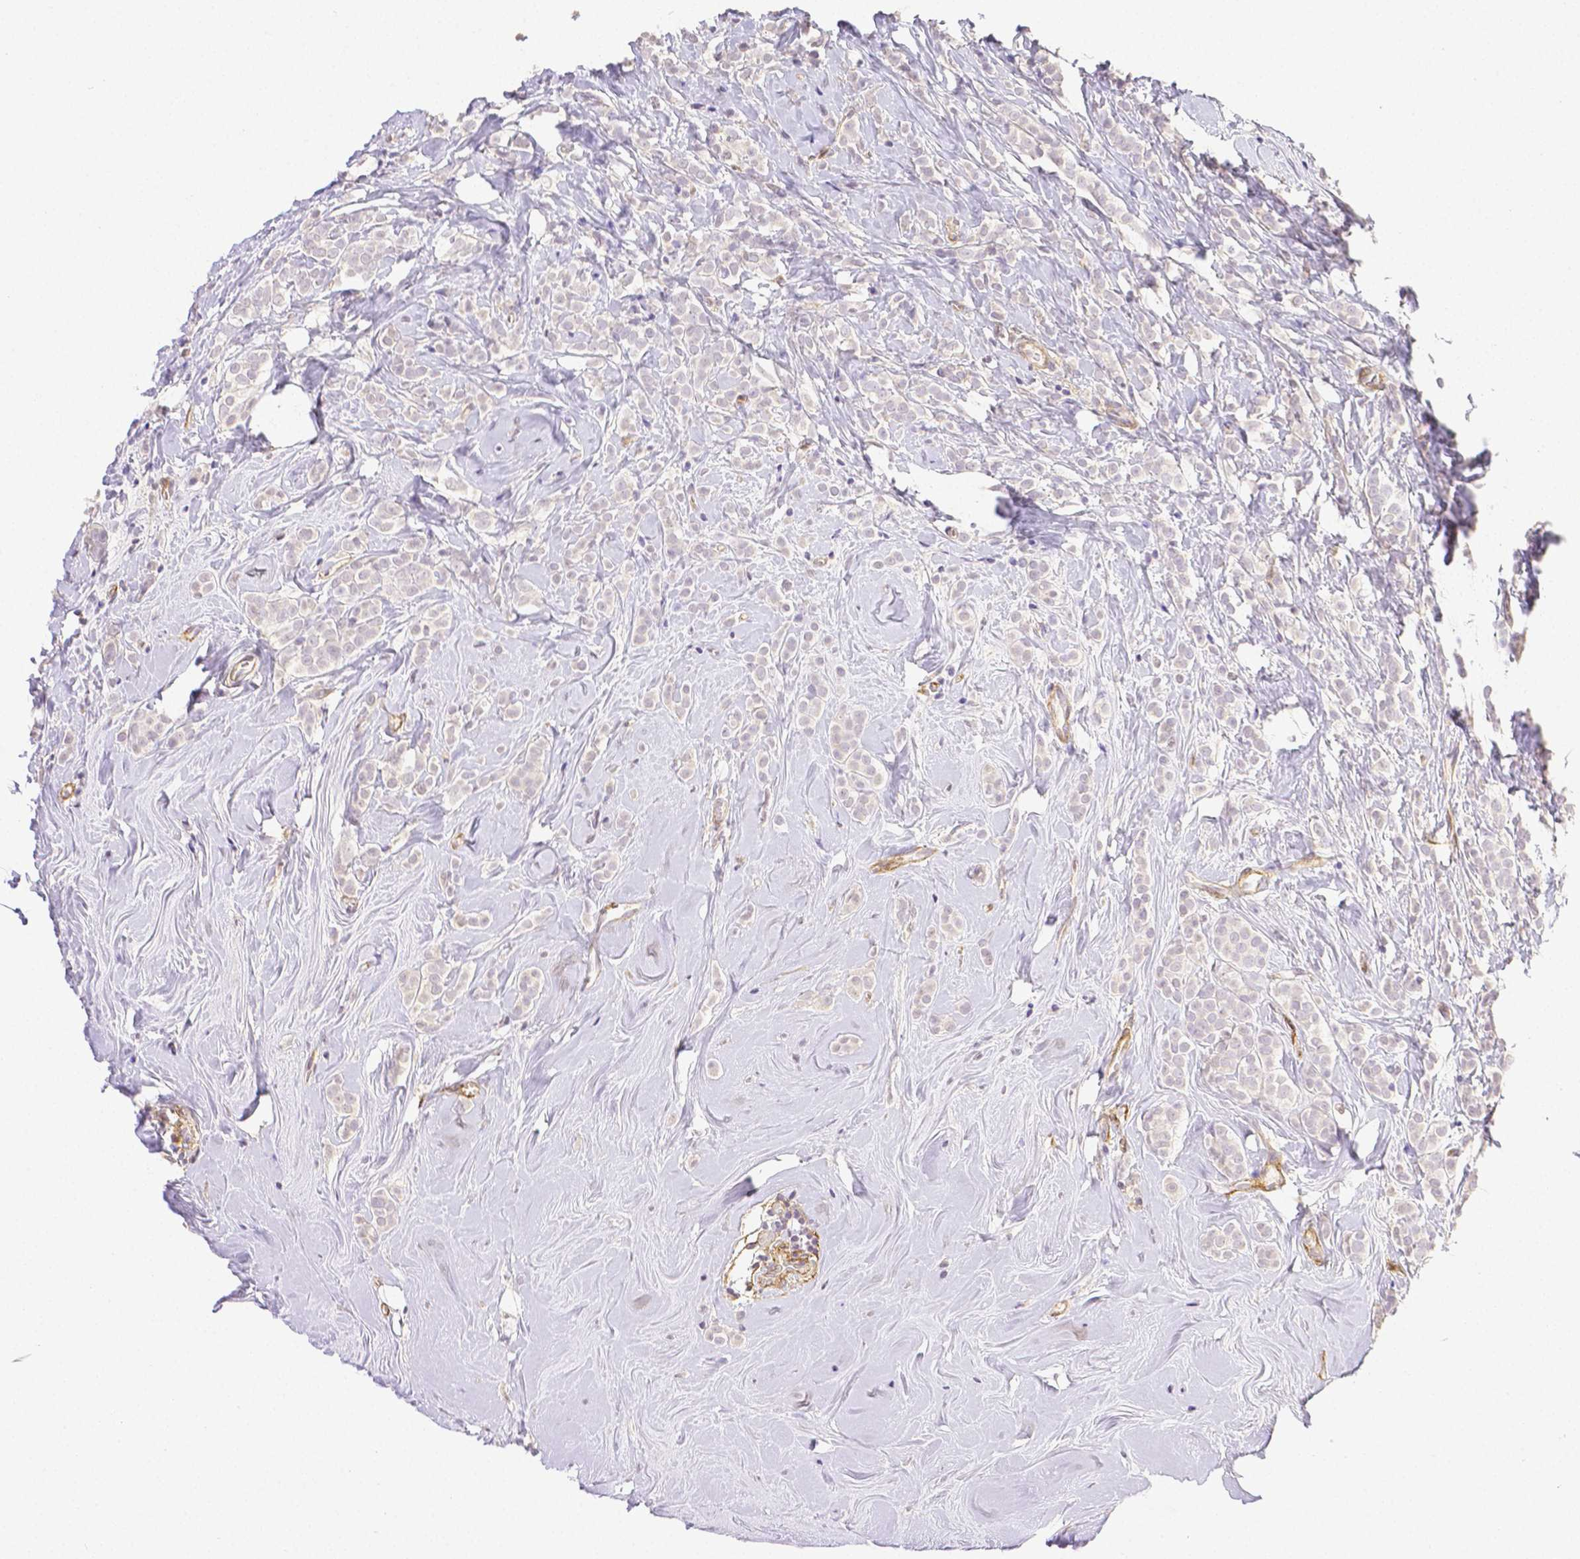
{"staining": {"intensity": "negative", "quantity": "none", "location": "none"}, "tissue": "breast cancer", "cell_type": "Tumor cells", "image_type": "cancer", "snomed": [{"axis": "morphology", "description": "Lobular carcinoma"}, {"axis": "topography", "description": "Breast"}], "caption": "Tumor cells show no significant protein expression in breast lobular carcinoma.", "gene": "THY1", "patient": {"sex": "female", "age": 49}}